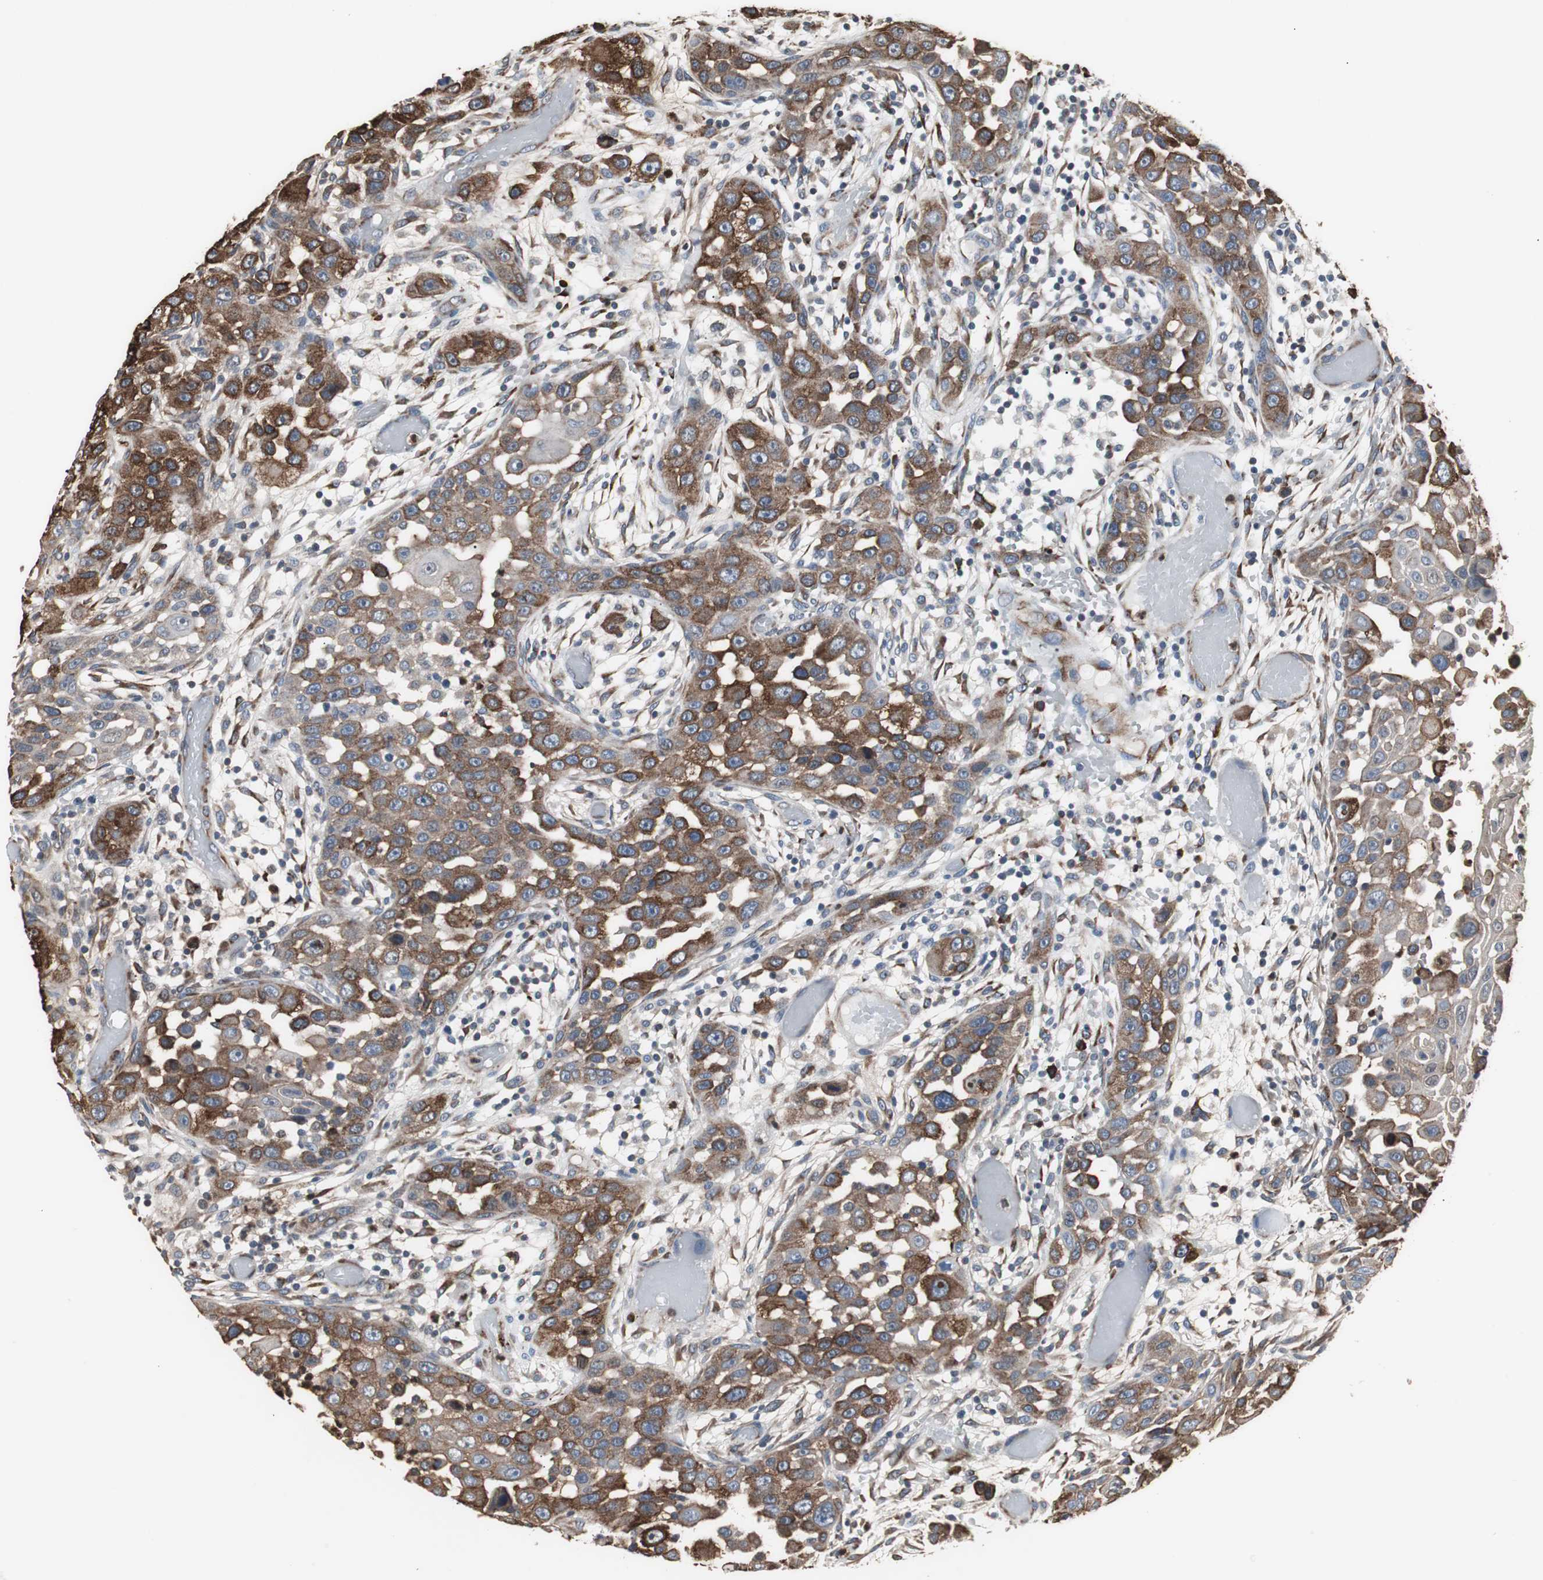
{"staining": {"intensity": "moderate", "quantity": ">75%", "location": "cytoplasmic/membranous"}, "tissue": "head and neck cancer", "cell_type": "Tumor cells", "image_type": "cancer", "snomed": [{"axis": "morphology", "description": "Carcinoma, NOS"}, {"axis": "topography", "description": "Head-Neck"}], "caption": "Immunohistochemistry (IHC) (DAB) staining of human head and neck cancer exhibits moderate cytoplasmic/membranous protein staining in approximately >75% of tumor cells. The protein is stained brown, and the nuclei are stained in blue (DAB IHC with brightfield microscopy, high magnification).", "gene": "CALU", "patient": {"sex": "male", "age": 87}}